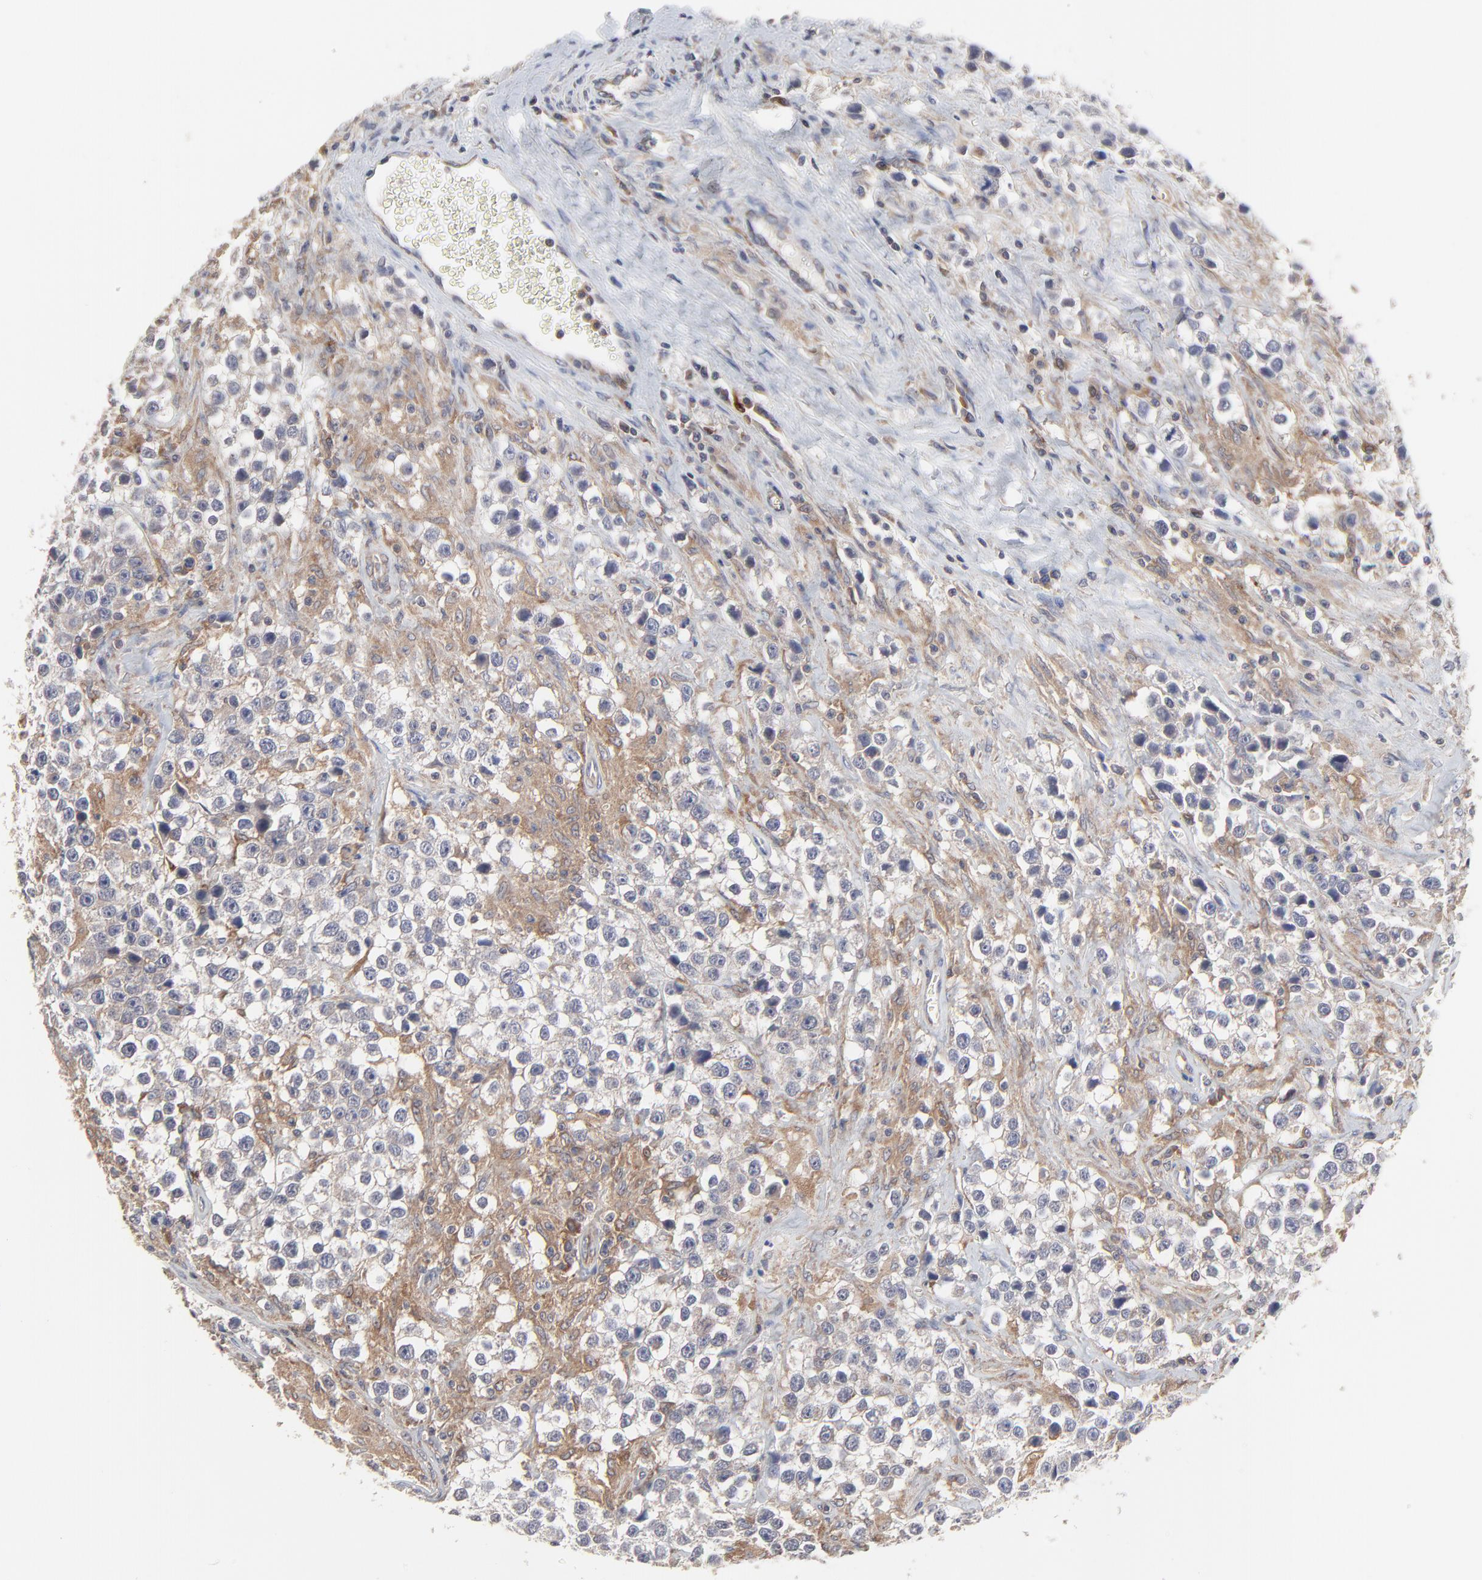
{"staining": {"intensity": "moderate", "quantity": "25%-75%", "location": "cytoplasmic/membranous"}, "tissue": "testis cancer", "cell_type": "Tumor cells", "image_type": "cancer", "snomed": [{"axis": "morphology", "description": "Seminoma, NOS"}, {"axis": "topography", "description": "Testis"}], "caption": "An IHC image of neoplastic tissue is shown. Protein staining in brown highlights moderate cytoplasmic/membranous positivity in testis seminoma within tumor cells.", "gene": "RAB9A", "patient": {"sex": "male", "age": 43}}